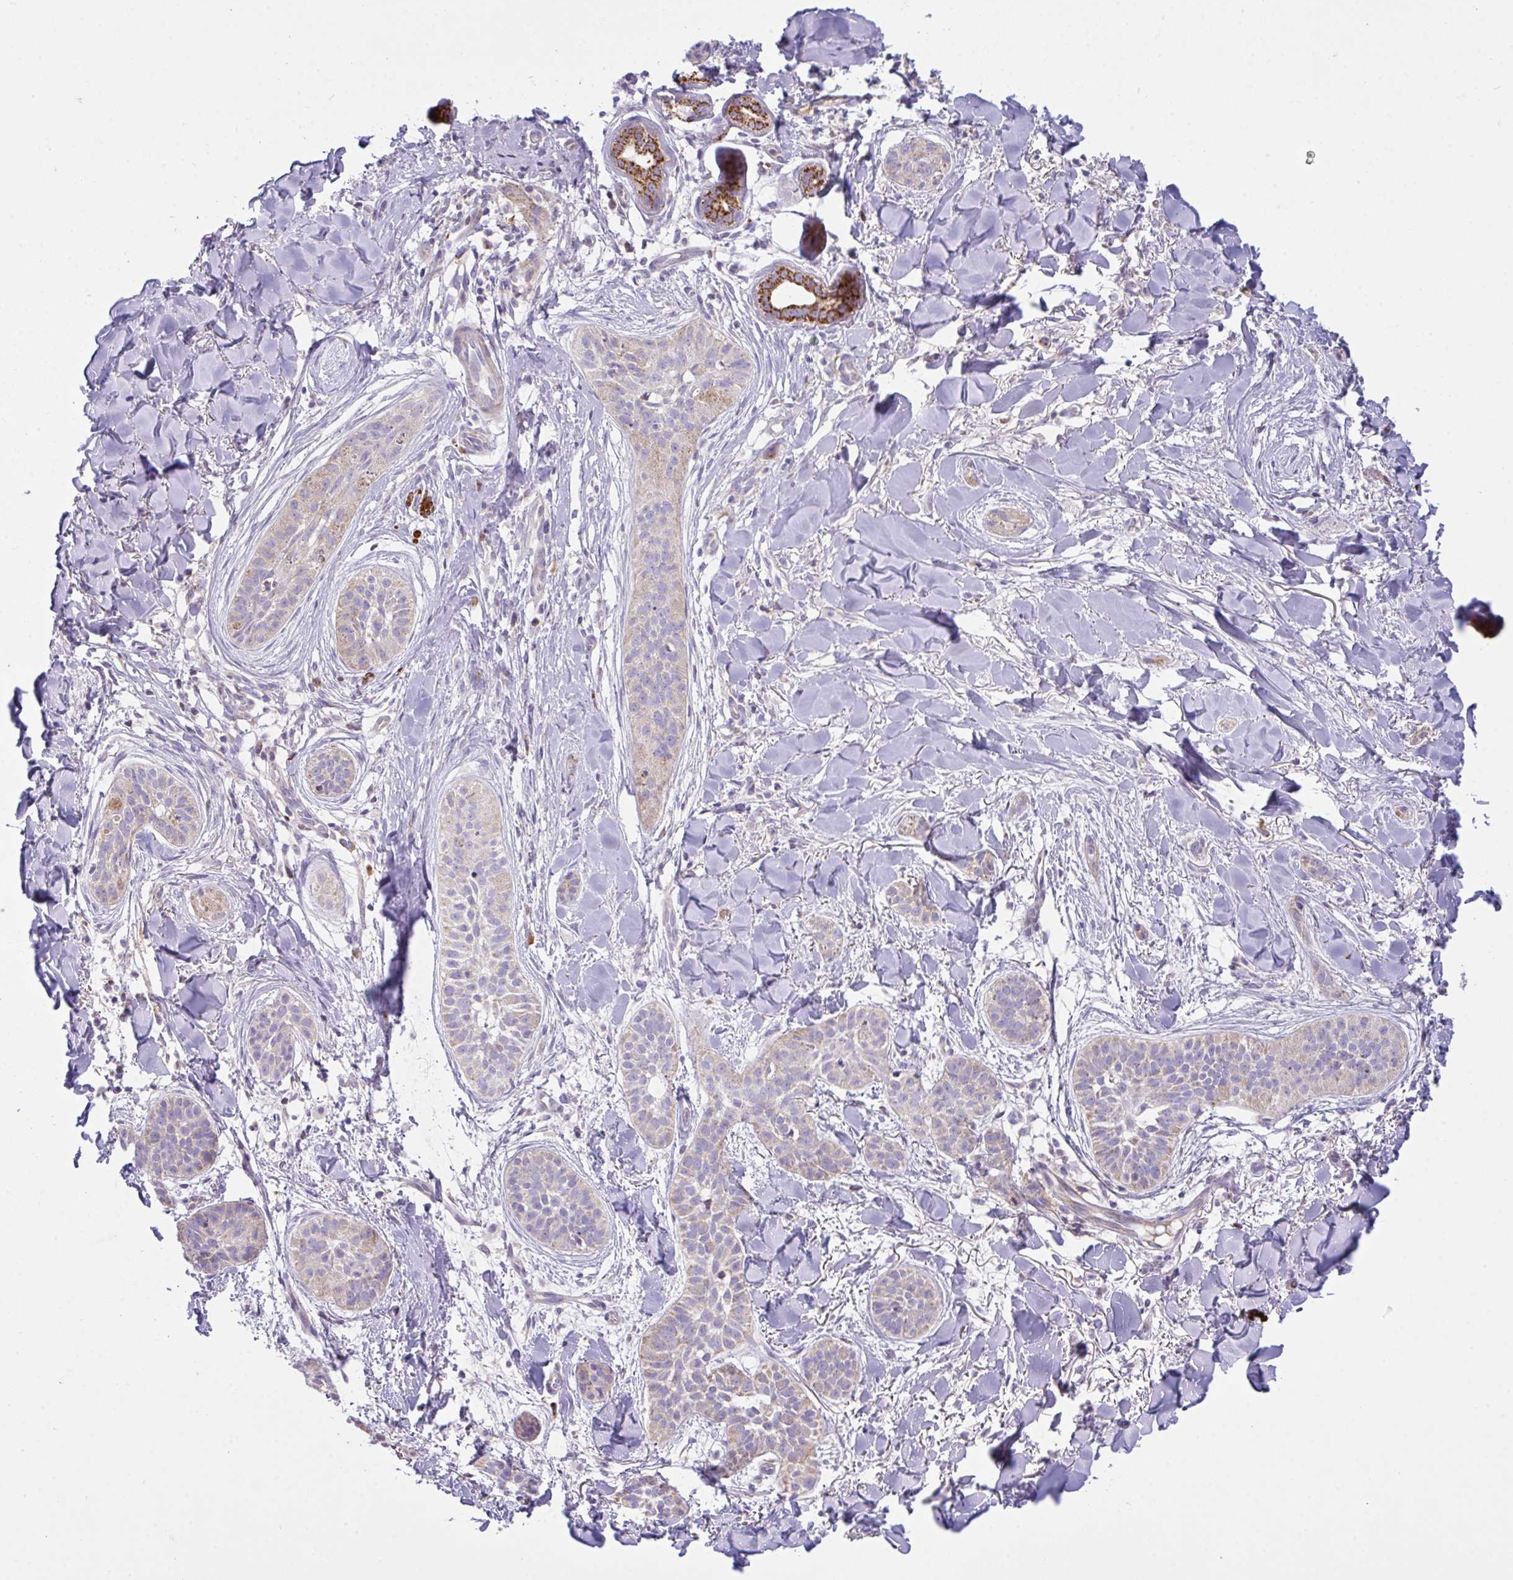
{"staining": {"intensity": "weak", "quantity": "25%-75%", "location": "cytoplasmic/membranous"}, "tissue": "skin cancer", "cell_type": "Tumor cells", "image_type": "cancer", "snomed": [{"axis": "morphology", "description": "Basal cell carcinoma"}, {"axis": "topography", "description": "Skin"}], "caption": "Immunohistochemical staining of skin cancer displays low levels of weak cytoplasmic/membranous protein expression in about 25%-75% of tumor cells.", "gene": "CHDH", "patient": {"sex": "male", "age": 52}}